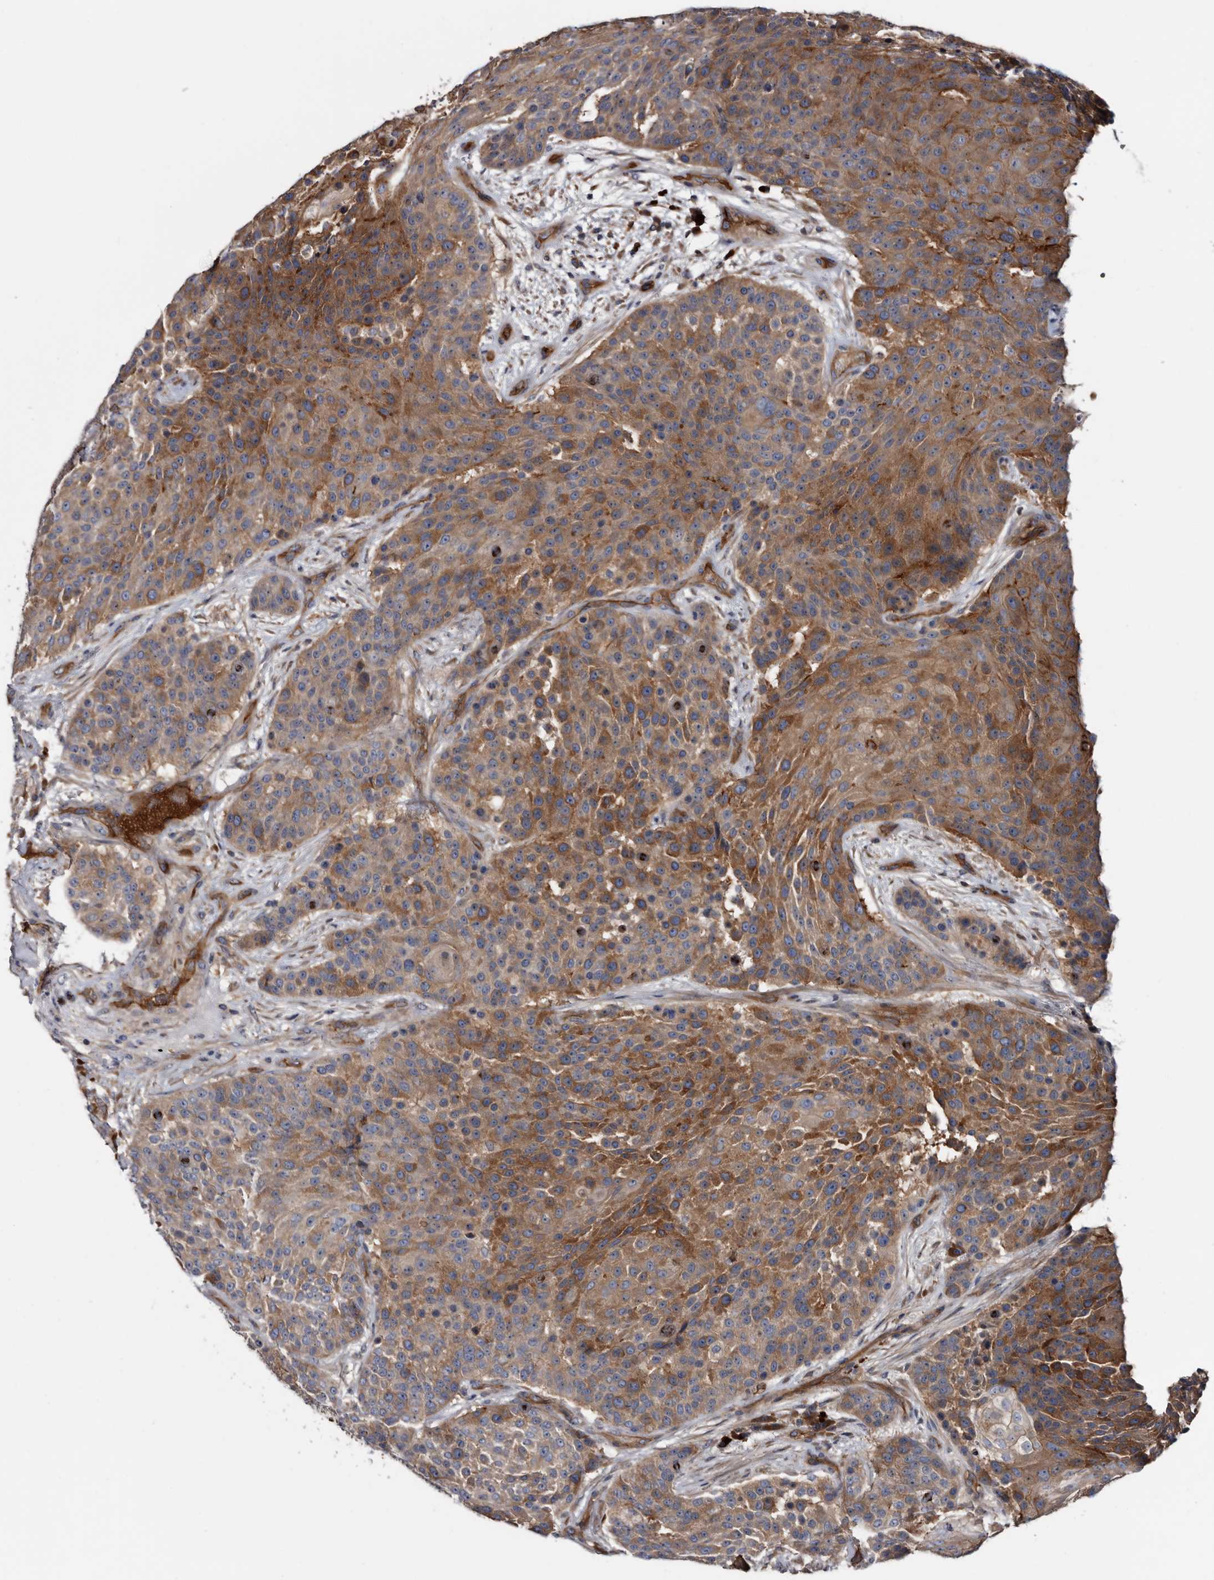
{"staining": {"intensity": "moderate", "quantity": ">75%", "location": "cytoplasmic/membranous"}, "tissue": "urothelial cancer", "cell_type": "Tumor cells", "image_type": "cancer", "snomed": [{"axis": "morphology", "description": "Urothelial carcinoma, High grade"}, {"axis": "topography", "description": "Urinary bladder"}], "caption": "High-magnification brightfield microscopy of urothelial cancer stained with DAB (brown) and counterstained with hematoxylin (blue). tumor cells exhibit moderate cytoplasmic/membranous staining is present in about>75% of cells.", "gene": "TSPAN17", "patient": {"sex": "female", "age": 63}}